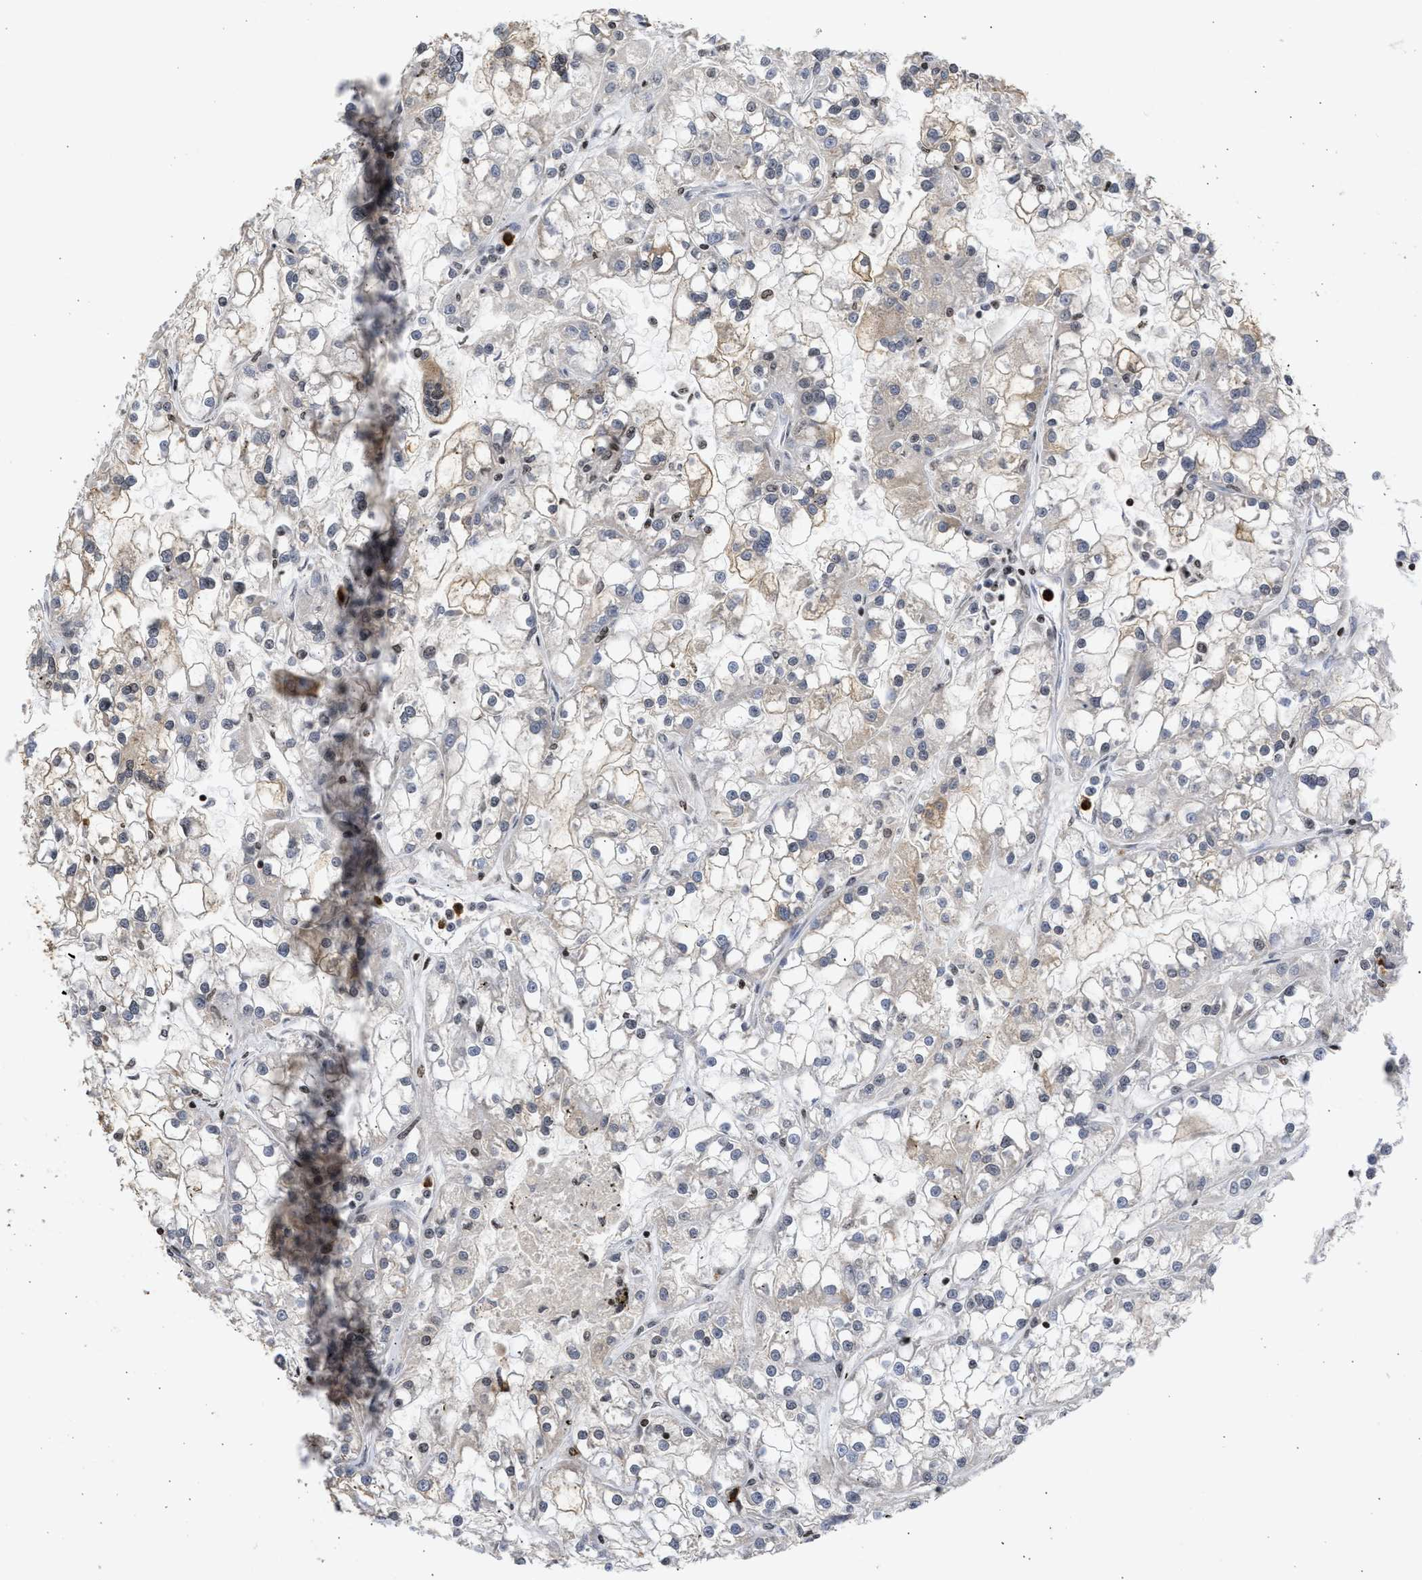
{"staining": {"intensity": "weak", "quantity": "<25%", "location": "cytoplasmic/membranous"}, "tissue": "renal cancer", "cell_type": "Tumor cells", "image_type": "cancer", "snomed": [{"axis": "morphology", "description": "Adenocarcinoma, NOS"}, {"axis": "topography", "description": "Kidney"}], "caption": "Tumor cells show no significant protein positivity in renal cancer.", "gene": "ENSG00000142539", "patient": {"sex": "female", "age": 52}}